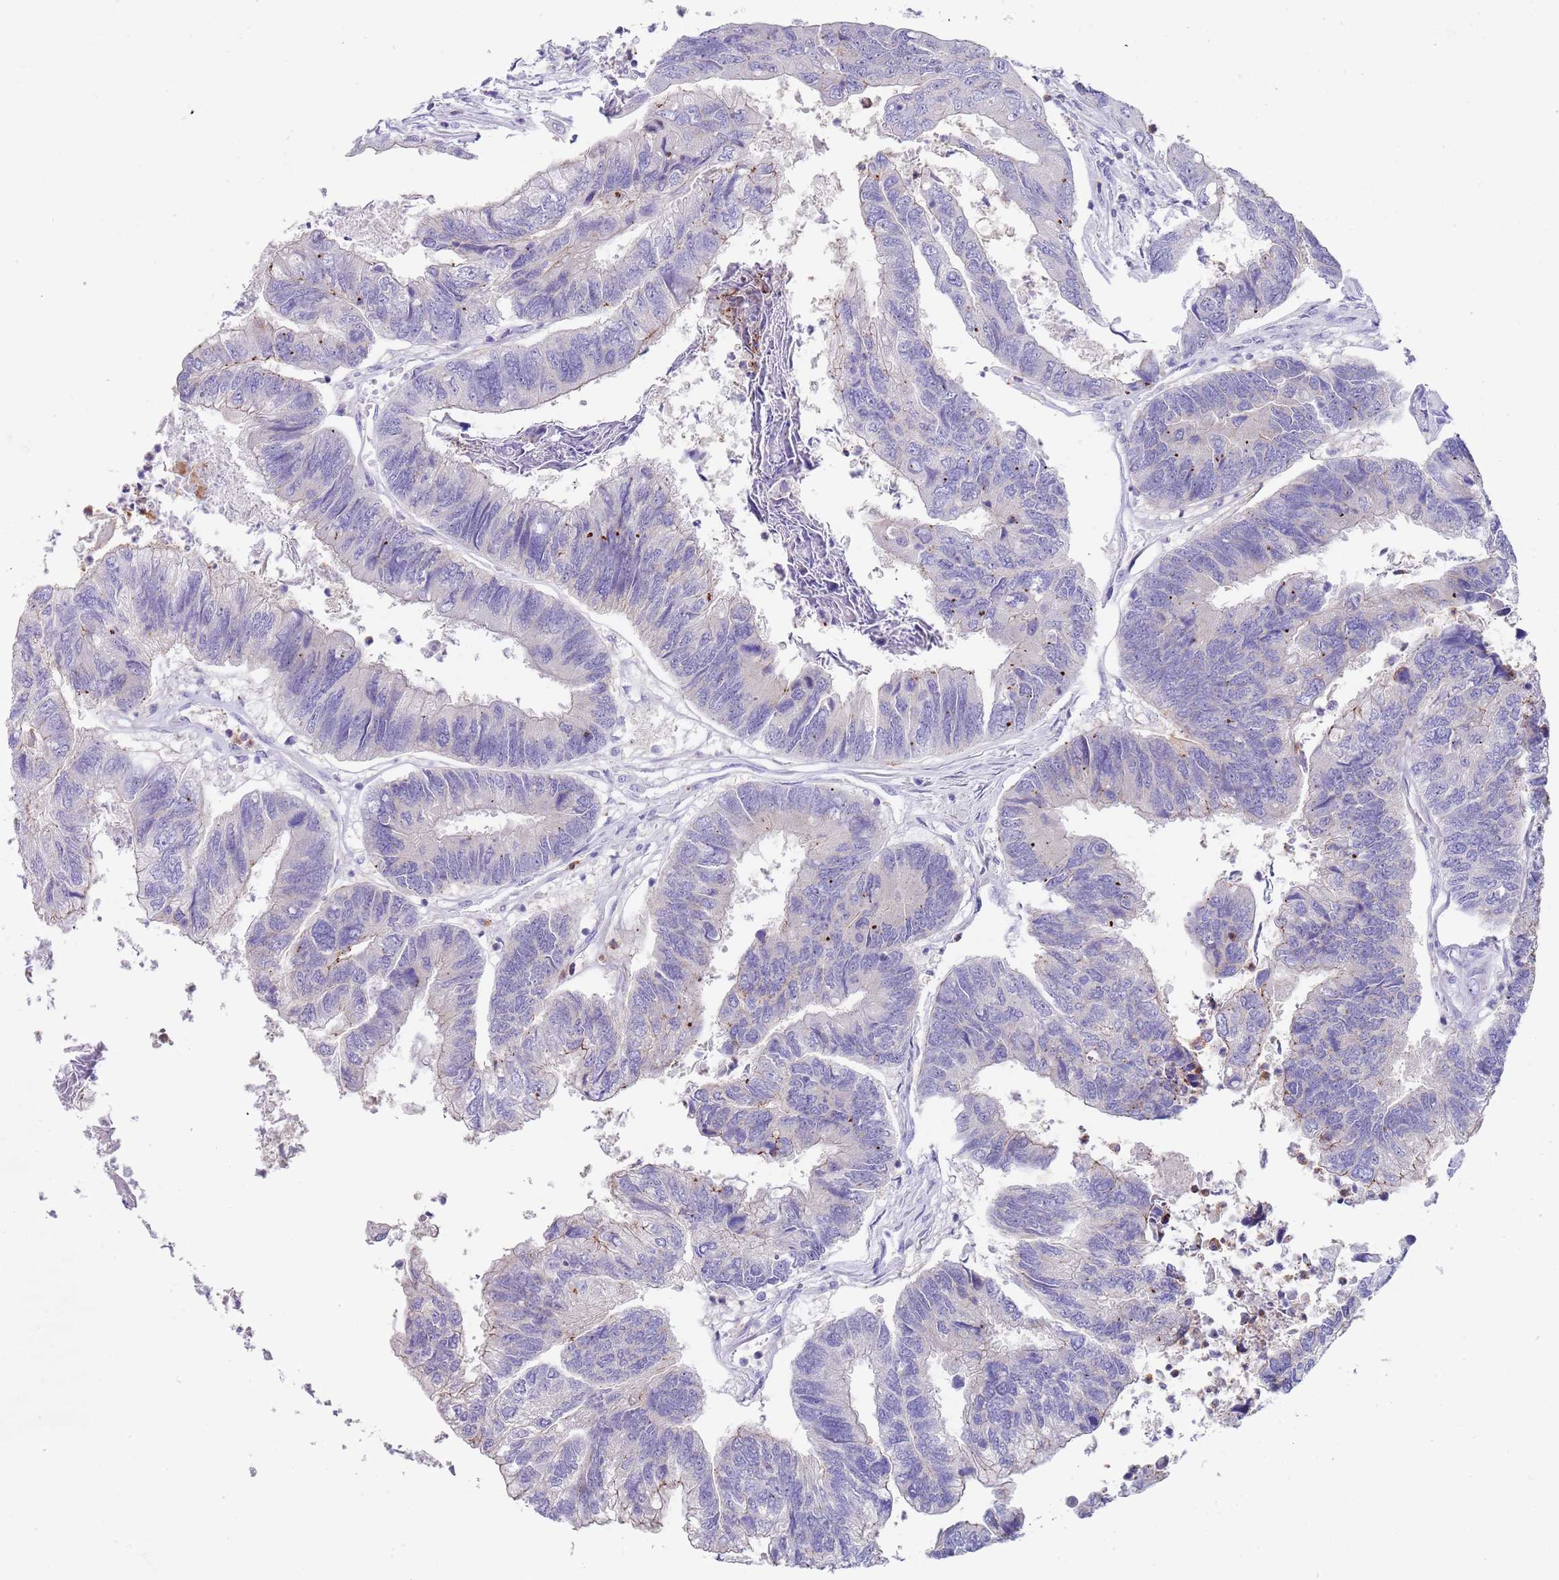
{"staining": {"intensity": "negative", "quantity": "none", "location": "none"}, "tissue": "colorectal cancer", "cell_type": "Tumor cells", "image_type": "cancer", "snomed": [{"axis": "morphology", "description": "Adenocarcinoma, NOS"}, {"axis": "topography", "description": "Colon"}], "caption": "Human colorectal cancer (adenocarcinoma) stained for a protein using immunohistochemistry (IHC) exhibits no positivity in tumor cells.", "gene": "TYW1", "patient": {"sex": "female", "age": 67}}